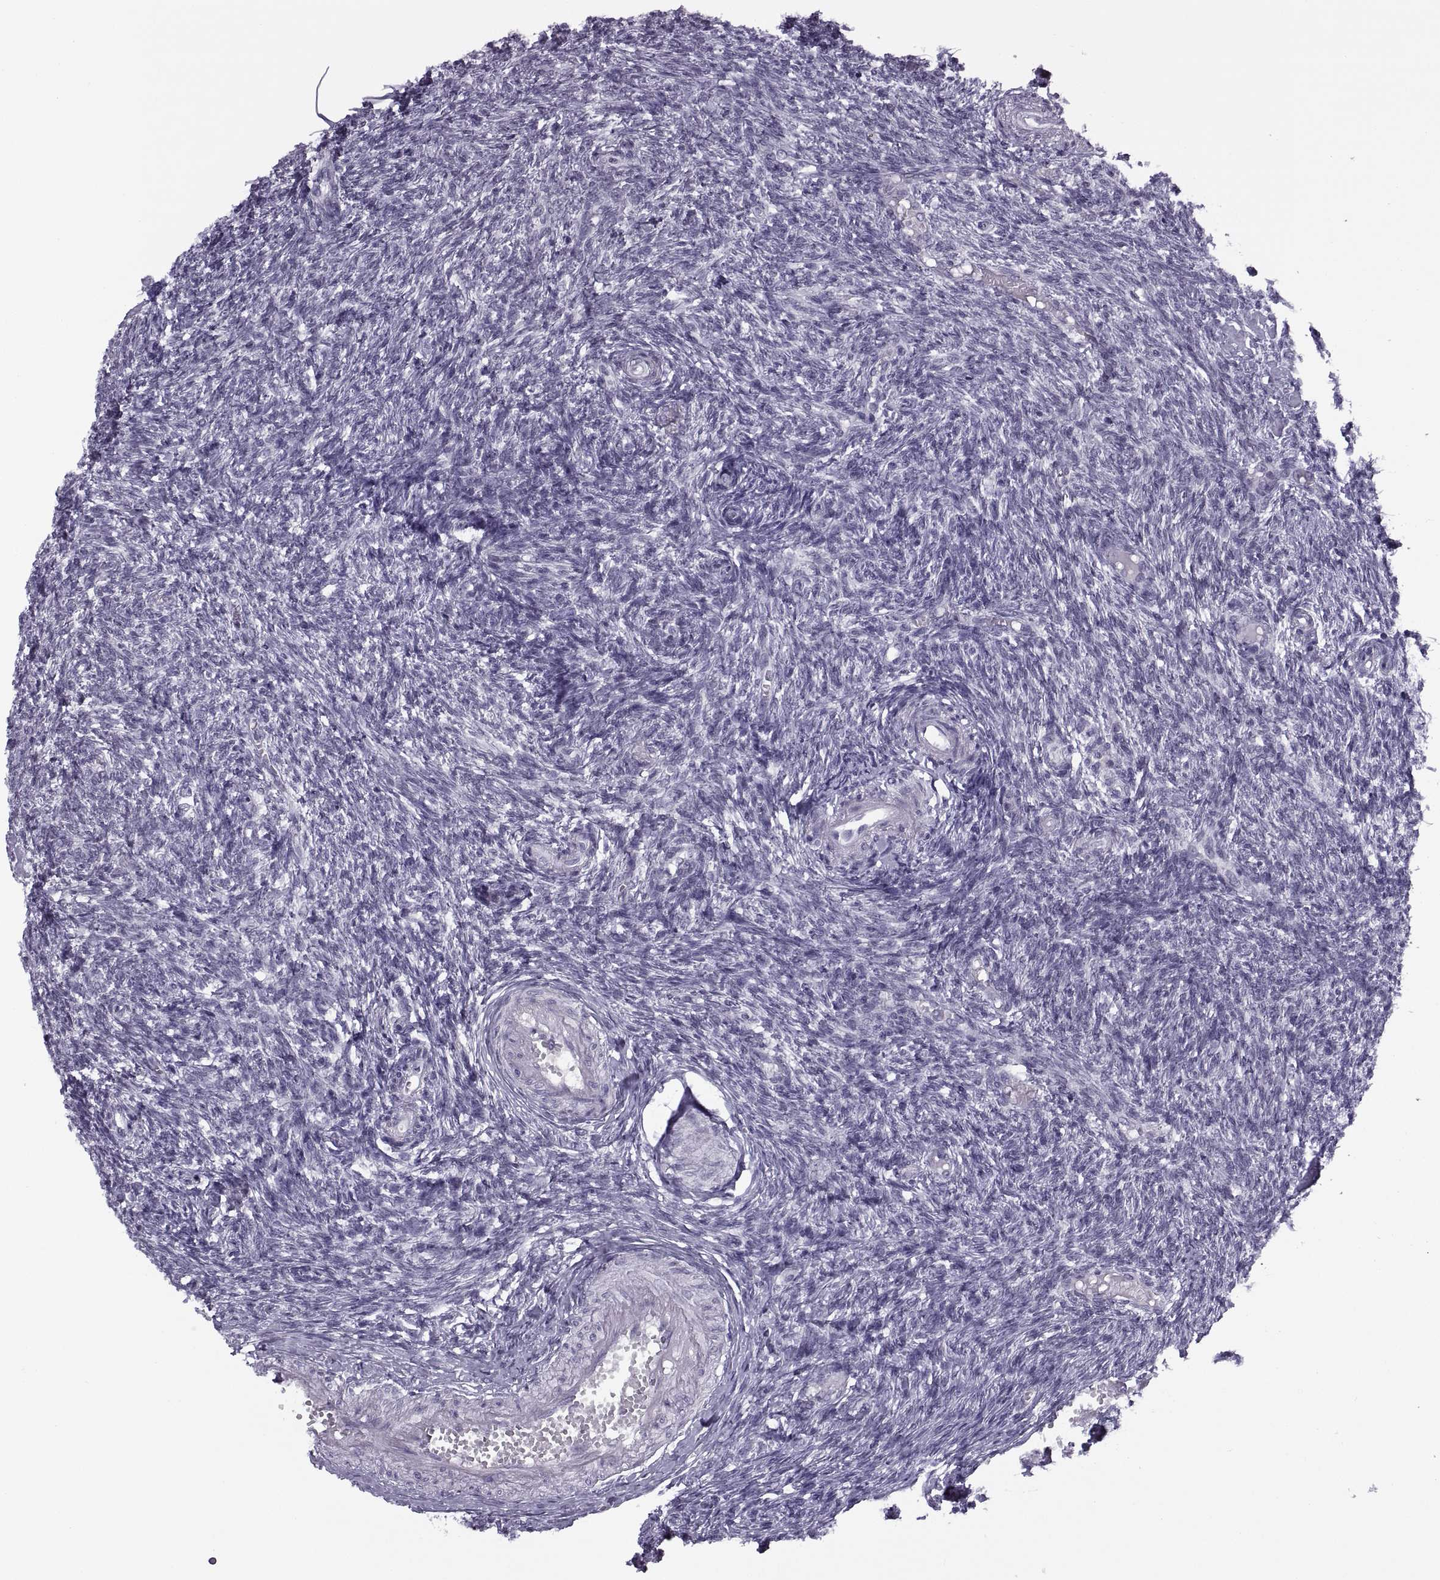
{"staining": {"intensity": "negative", "quantity": "none", "location": "none"}, "tissue": "ovary", "cell_type": "Ovarian stroma cells", "image_type": "normal", "snomed": [{"axis": "morphology", "description": "Normal tissue, NOS"}, {"axis": "topography", "description": "Ovary"}], "caption": "IHC histopathology image of unremarkable ovary stained for a protein (brown), which shows no expression in ovarian stroma cells. (DAB immunohistochemistry visualized using brightfield microscopy, high magnification).", "gene": "TBC1D3B", "patient": {"sex": "female", "age": 43}}